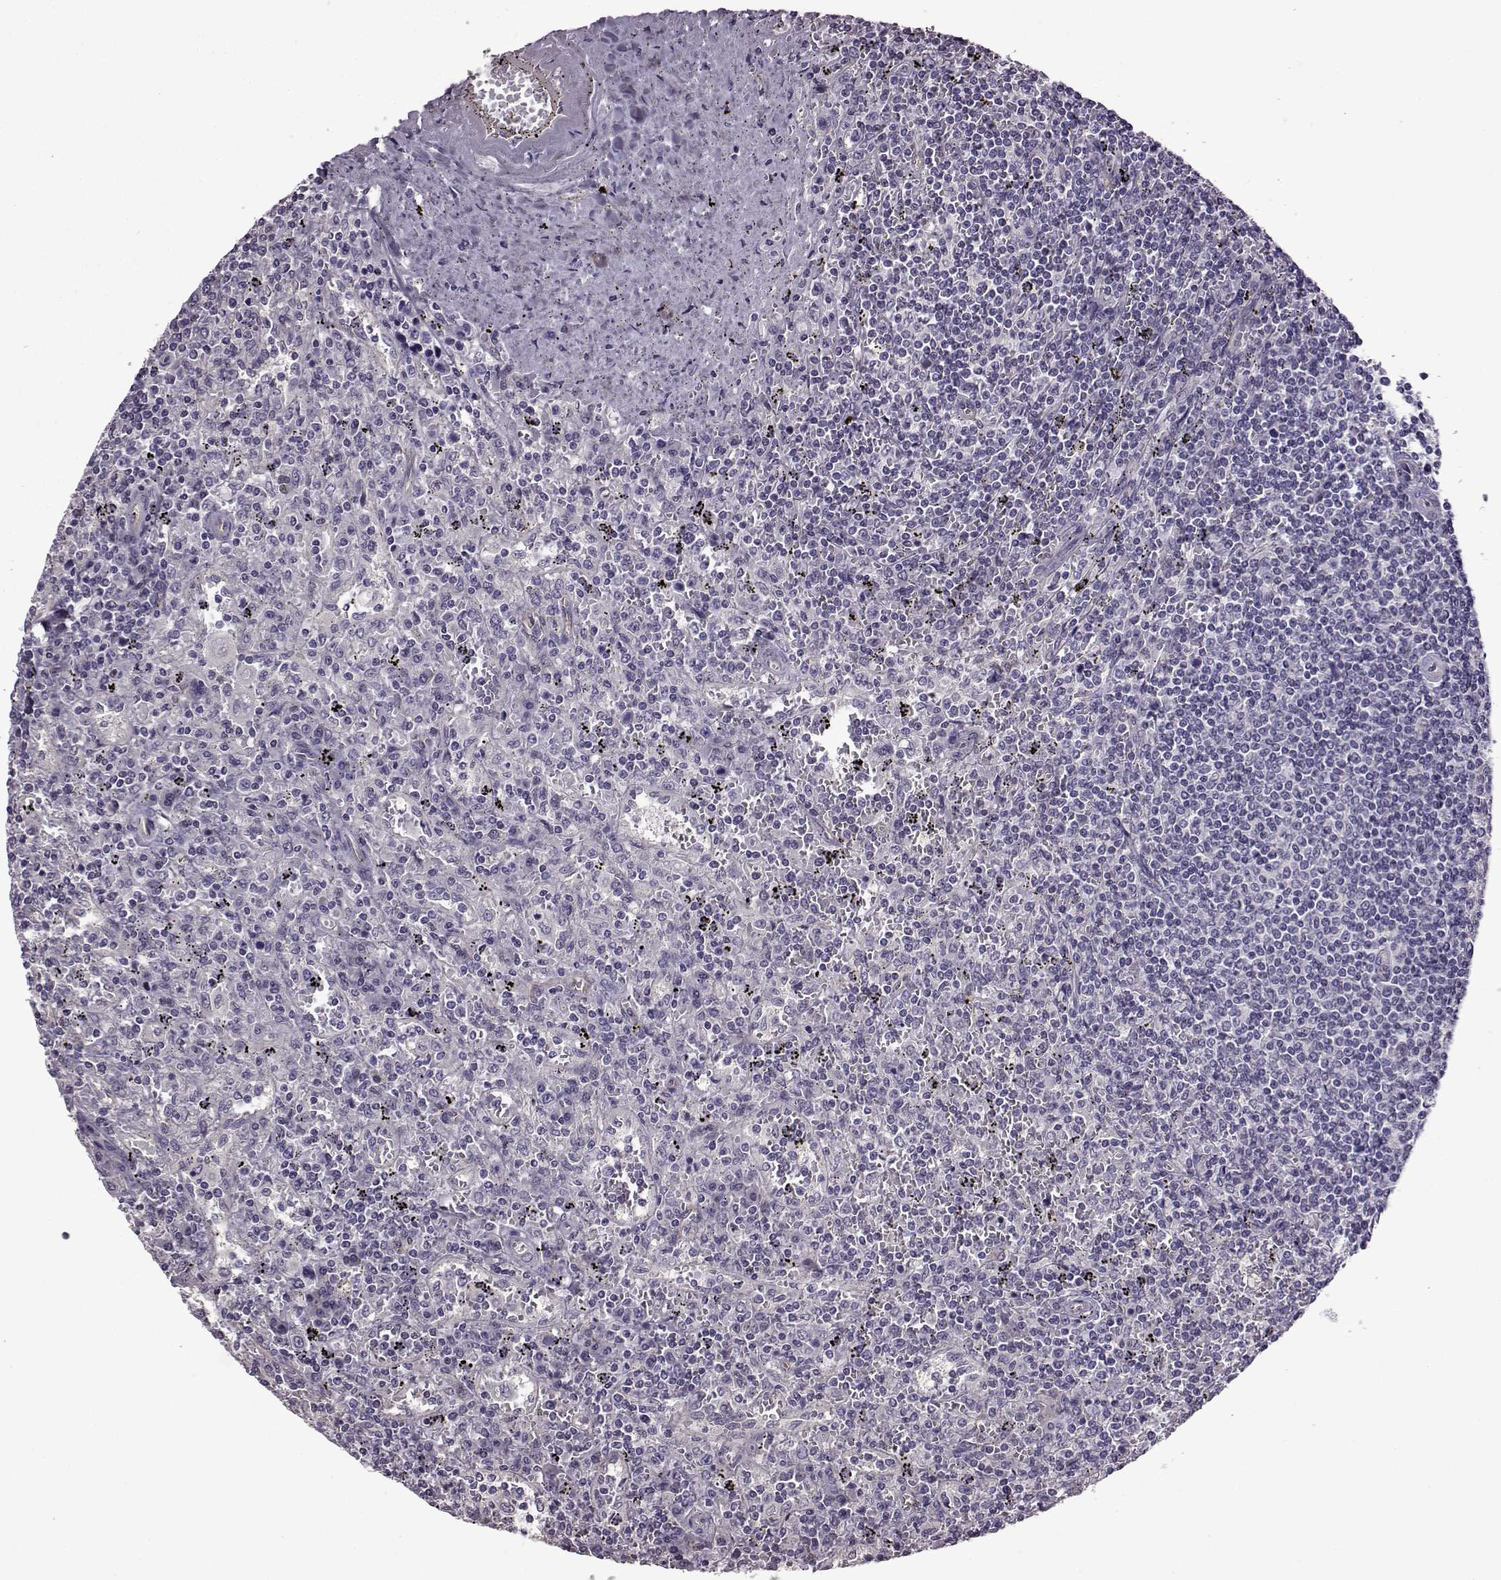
{"staining": {"intensity": "negative", "quantity": "none", "location": "none"}, "tissue": "lymphoma", "cell_type": "Tumor cells", "image_type": "cancer", "snomed": [{"axis": "morphology", "description": "Malignant lymphoma, non-Hodgkin's type, Low grade"}, {"axis": "topography", "description": "Spleen"}], "caption": "This image is of lymphoma stained with IHC to label a protein in brown with the nuclei are counter-stained blue. There is no staining in tumor cells.", "gene": "EDDM3B", "patient": {"sex": "male", "age": 62}}